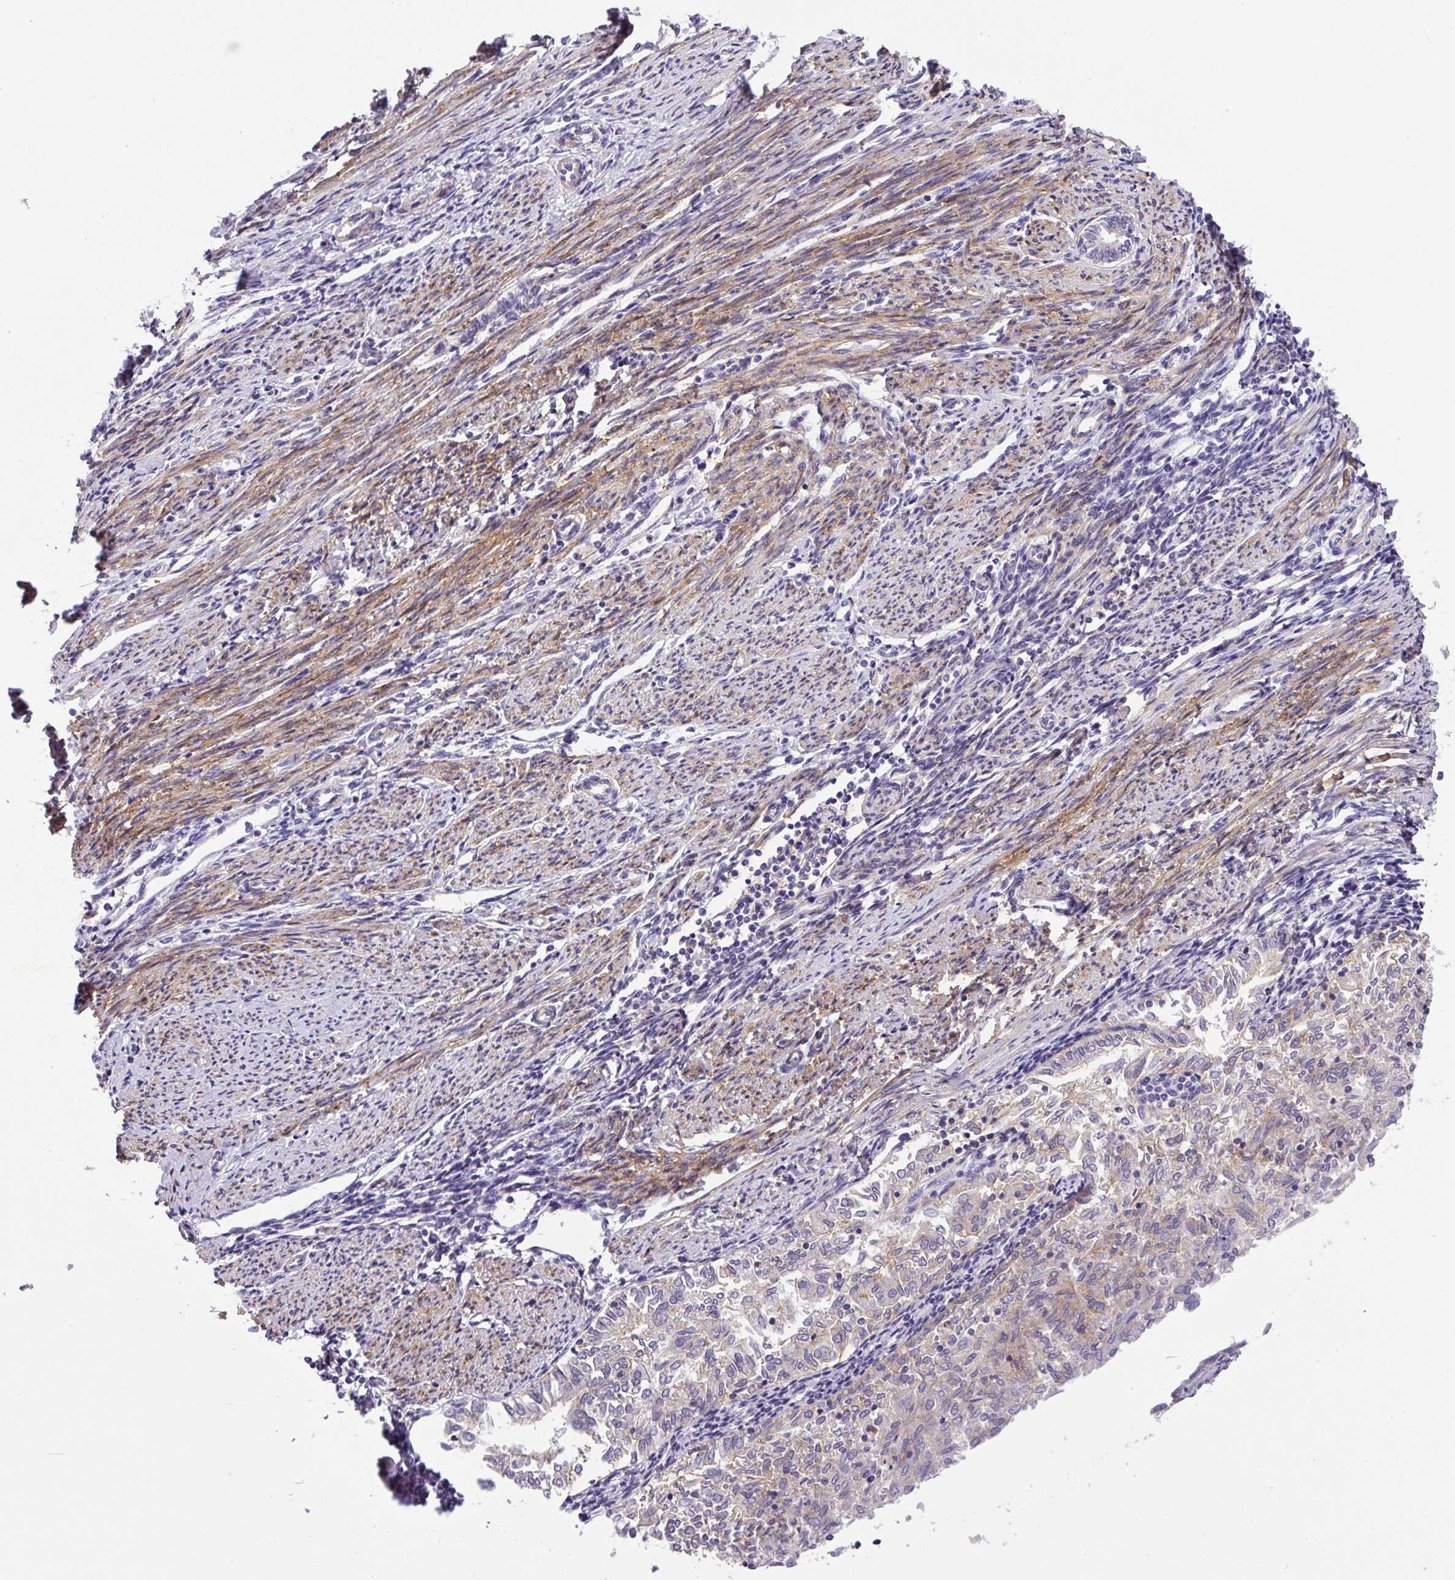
{"staining": {"intensity": "negative", "quantity": "none", "location": "none"}, "tissue": "endometrial cancer", "cell_type": "Tumor cells", "image_type": "cancer", "snomed": [{"axis": "morphology", "description": "Adenocarcinoma, NOS"}, {"axis": "topography", "description": "Endometrium"}], "caption": "This micrograph is of endometrial adenocarcinoma stained with immunohistochemistry to label a protein in brown with the nuclei are counter-stained blue. There is no expression in tumor cells.", "gene": "NPTN", "patient": {"sex": "female", "age": 79}}